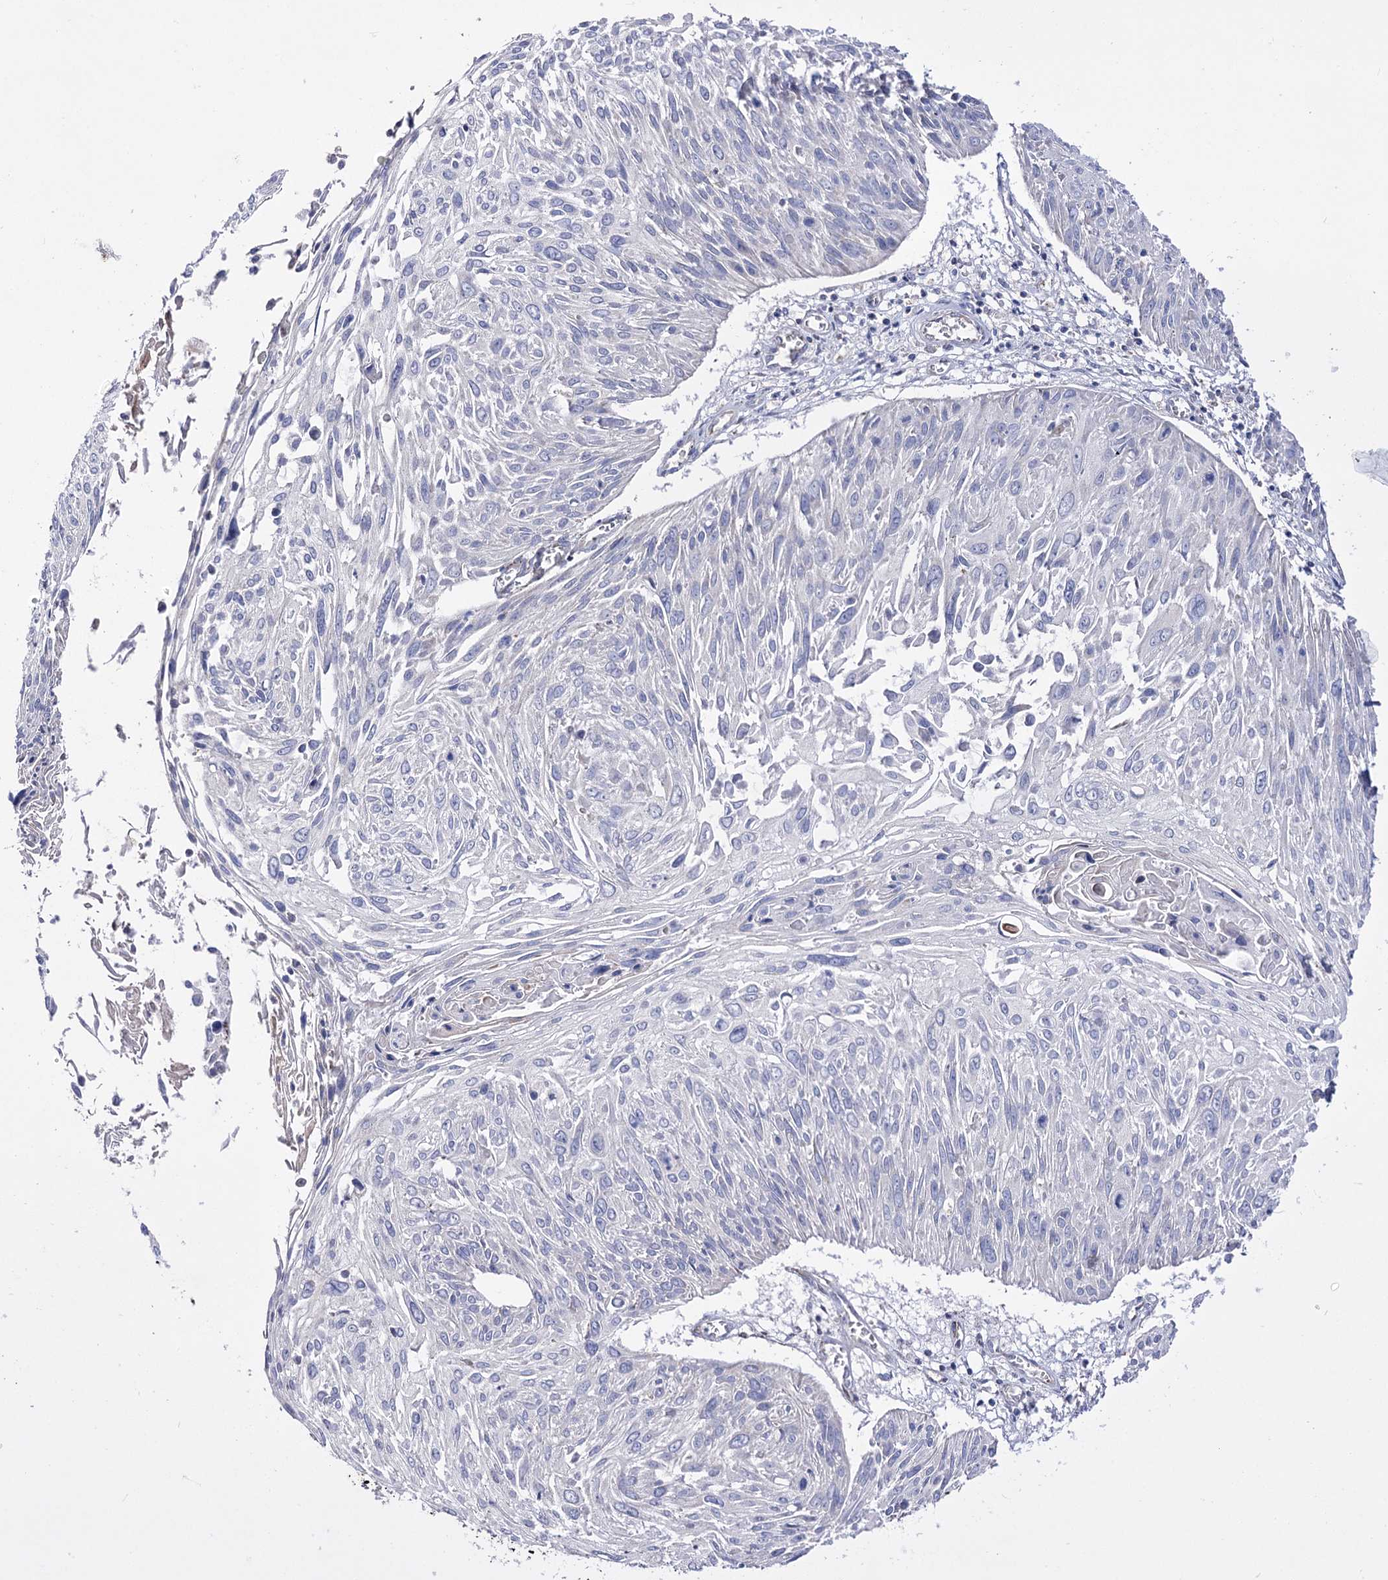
{"staining": {"intensity": "negative", "quantity": "none", "location": "none"}, "tissue": "cervical cancer", "cell_type": "Tumor cells", "image_type": "cancer", "snomed": [{"axis": "morphology", "description": "Squamous cell carcinoma, NOS"}, {"axis": "topography", "description": "Cervix"}], "caption": "There is no significant staining in tumor cells of cervical cancer (squamous cell carcinoma).", "gene": "OSBPL5", "patient": {"sex": "female", "age": 51}}